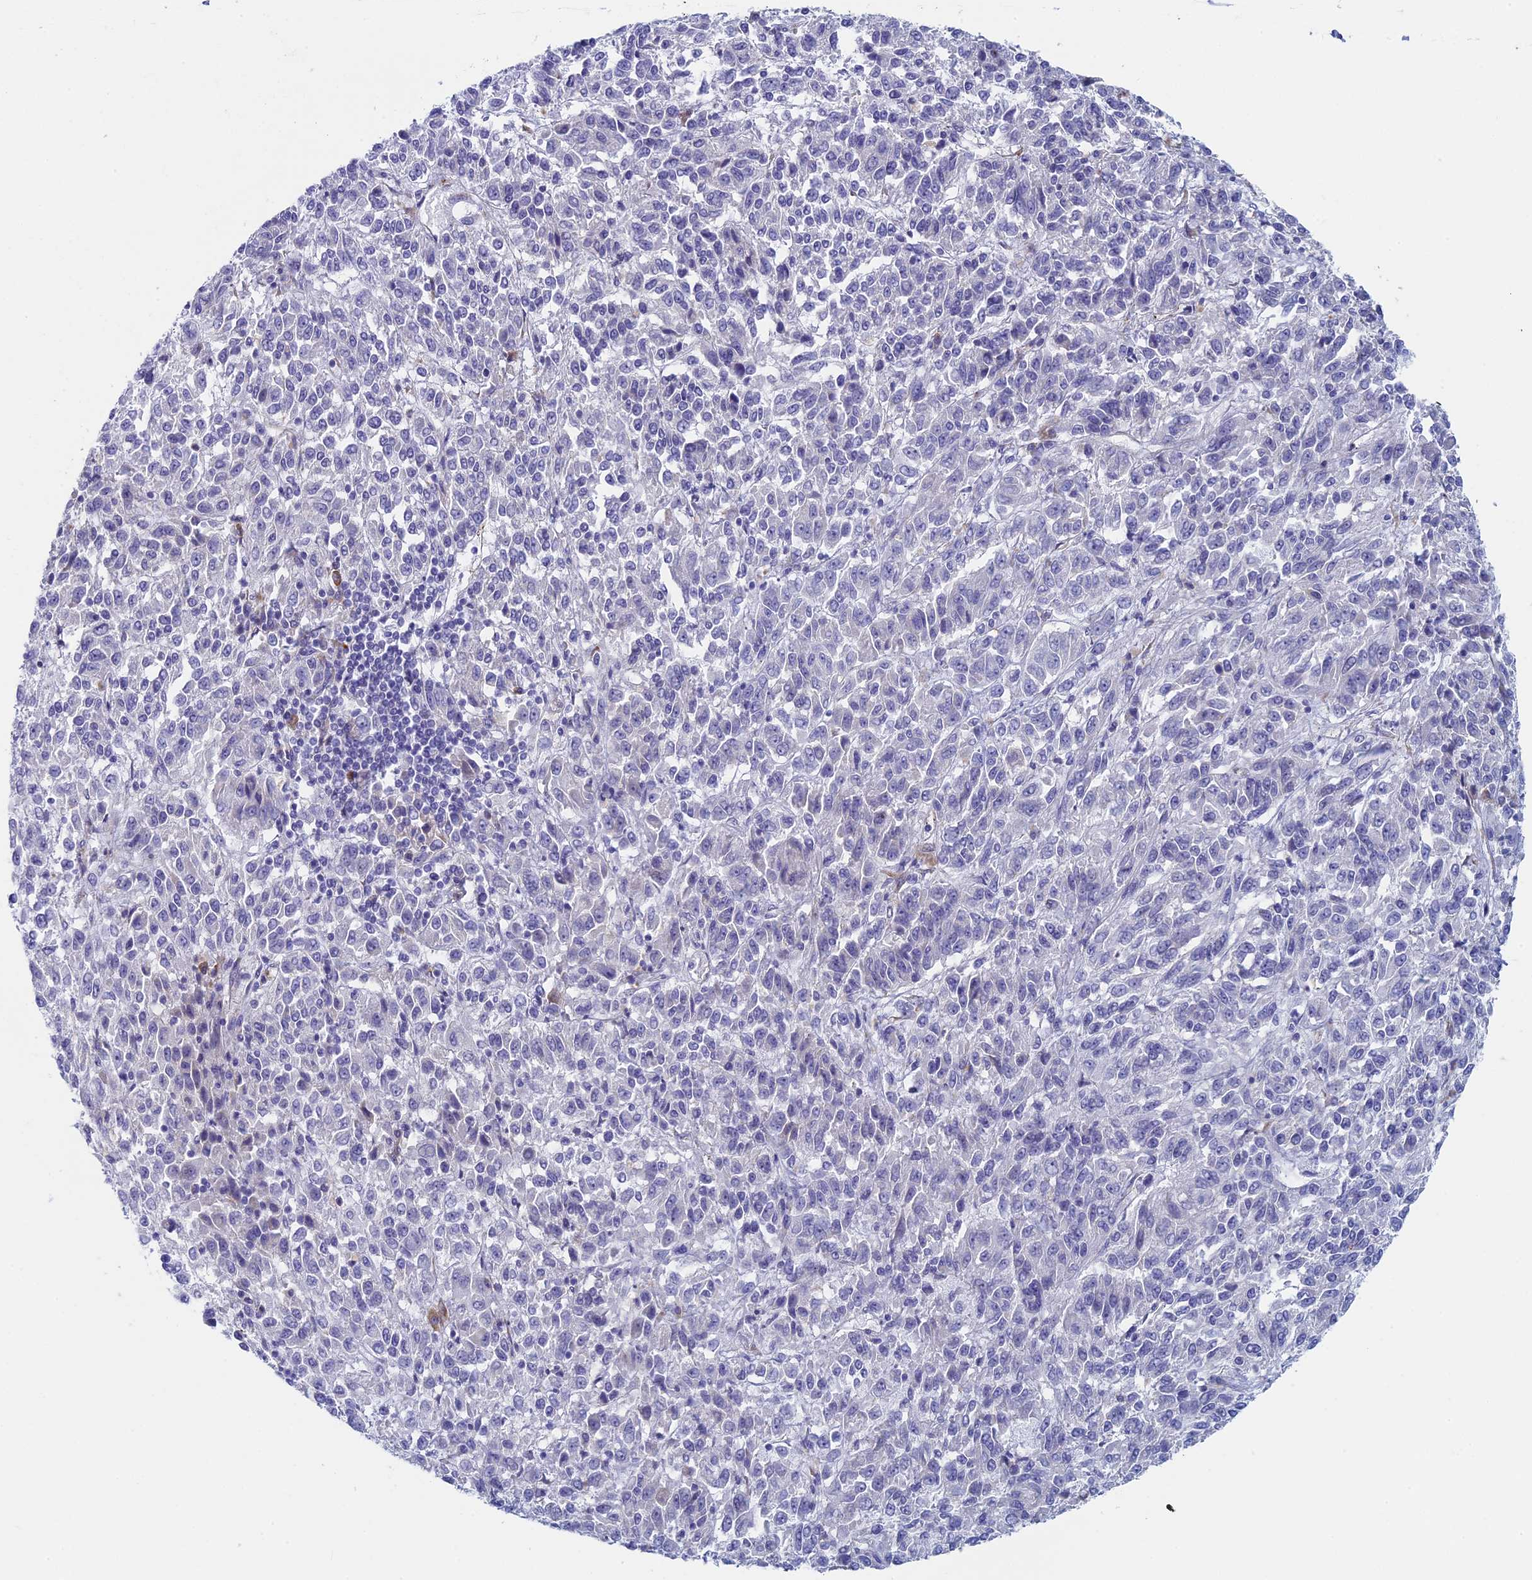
{"staining": {"intensity": "negative", "quantity": "none", "location": "none"}, "tissue": "melanoma", "cell_type": "Tumor cells", "image_type": "cancer", "snomed": [{"axis": "morphology", "description": "Malignant melanoma, Metastatic site"}, {"axis": "topography", "description": "Lung"}], "caption": "Tumor cells are negative for brown protein staining in malignant melanoma (metastatic site).", "gene": "MAGEB6", "patient": {"sex": "male", "age": 64}}